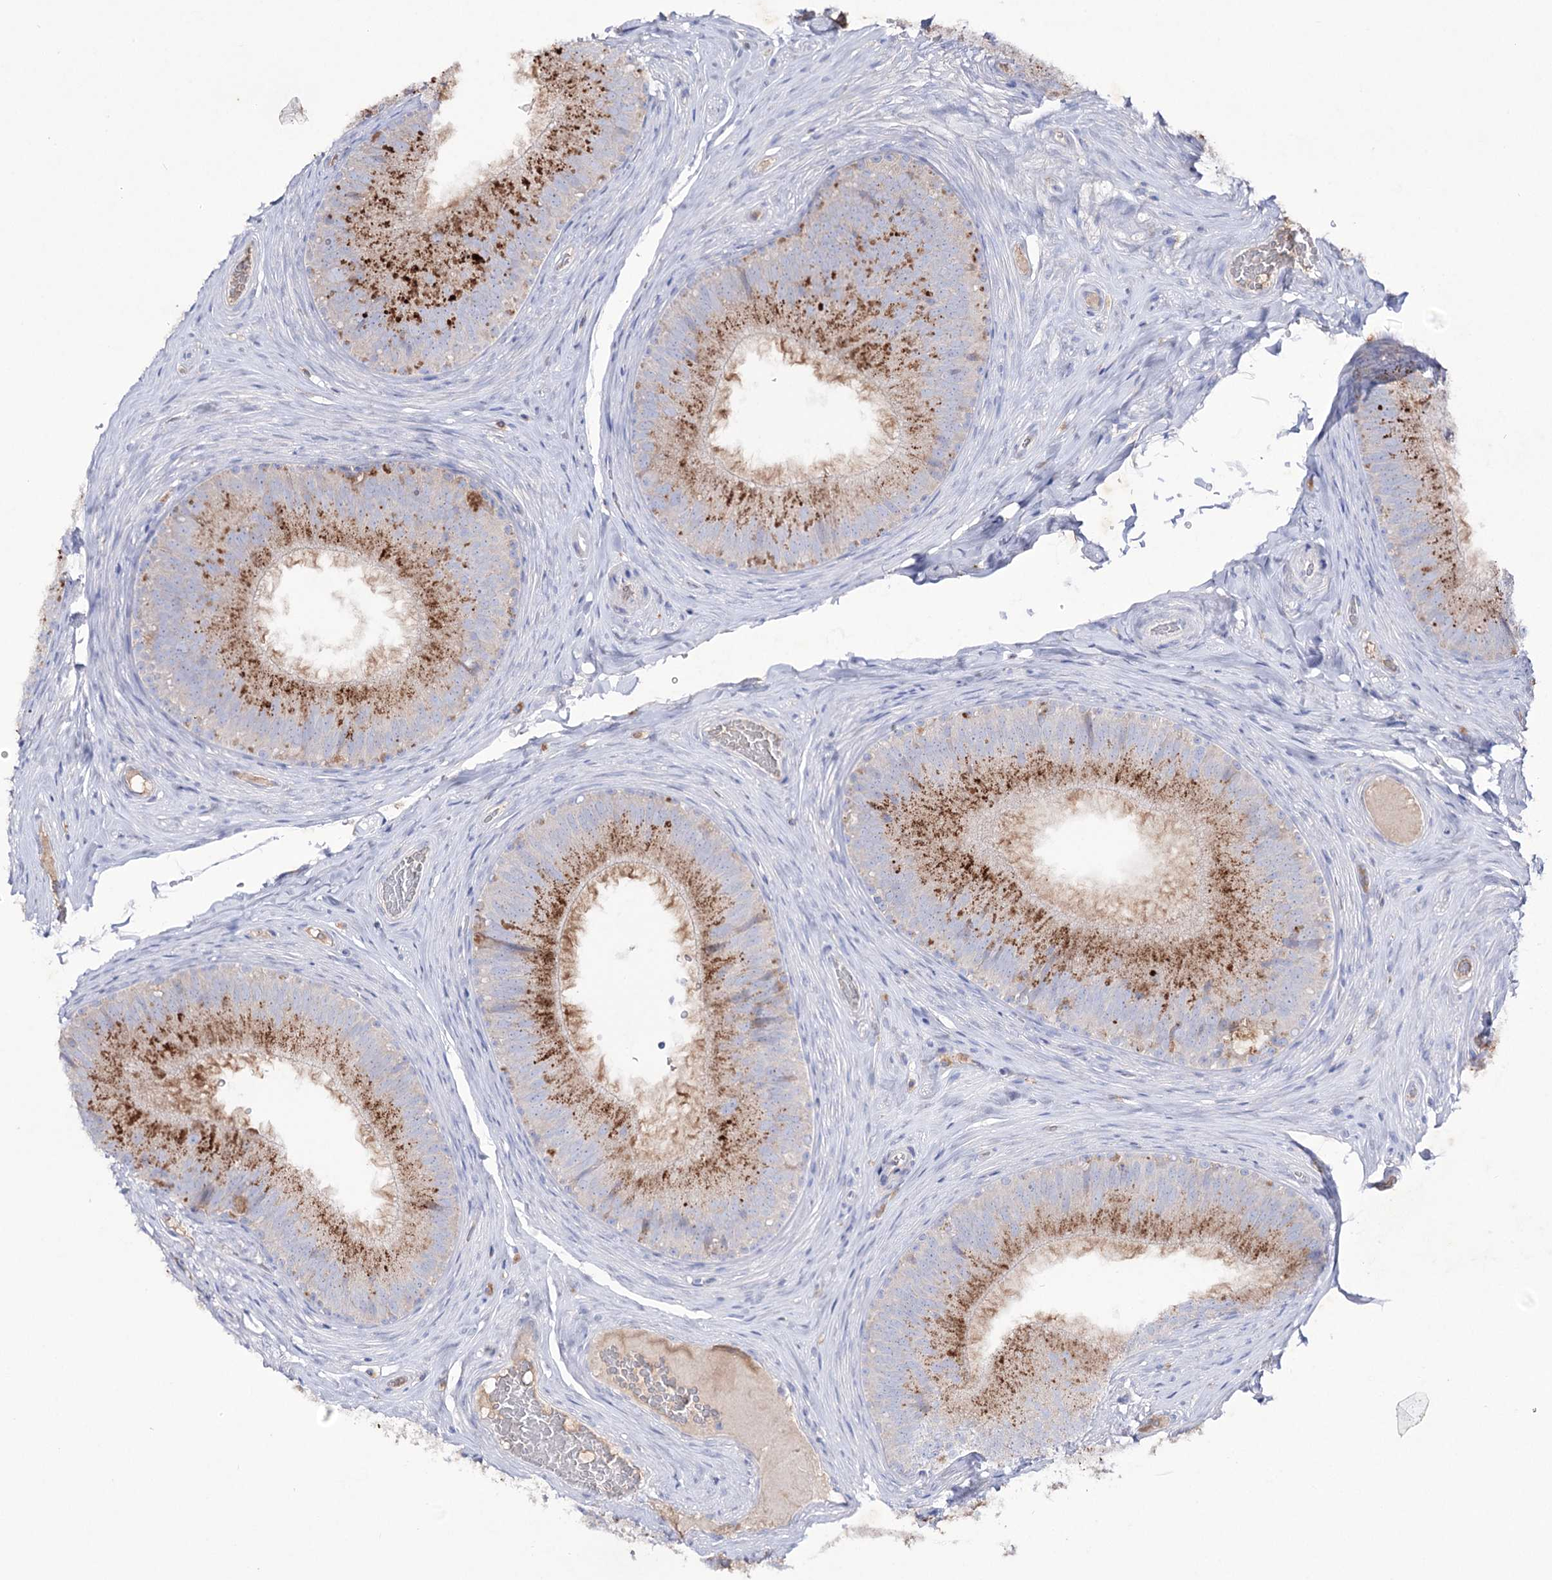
{"staining": {"intensity": "moderate", "quantity": "25%-75%", "location": "cytoplasmic/membranous"}, "tissue": "epididymis", "cell_type": "Glandular cells", "image_type": "normal", "snomed": [{"axis": "morphology", "description": "Normal tissue, NOS"}, {"axis": "topography", "description": "Epididymis"}], "caption": "Epididymis stained with DAB immunohistochemistry demonstrates medium levels of moderate cytoplasmic/membranous expression in about 25%-75% of glandular cells.", "gene": "NAGLU", "patient": {"sex": "male", "age": 34}}